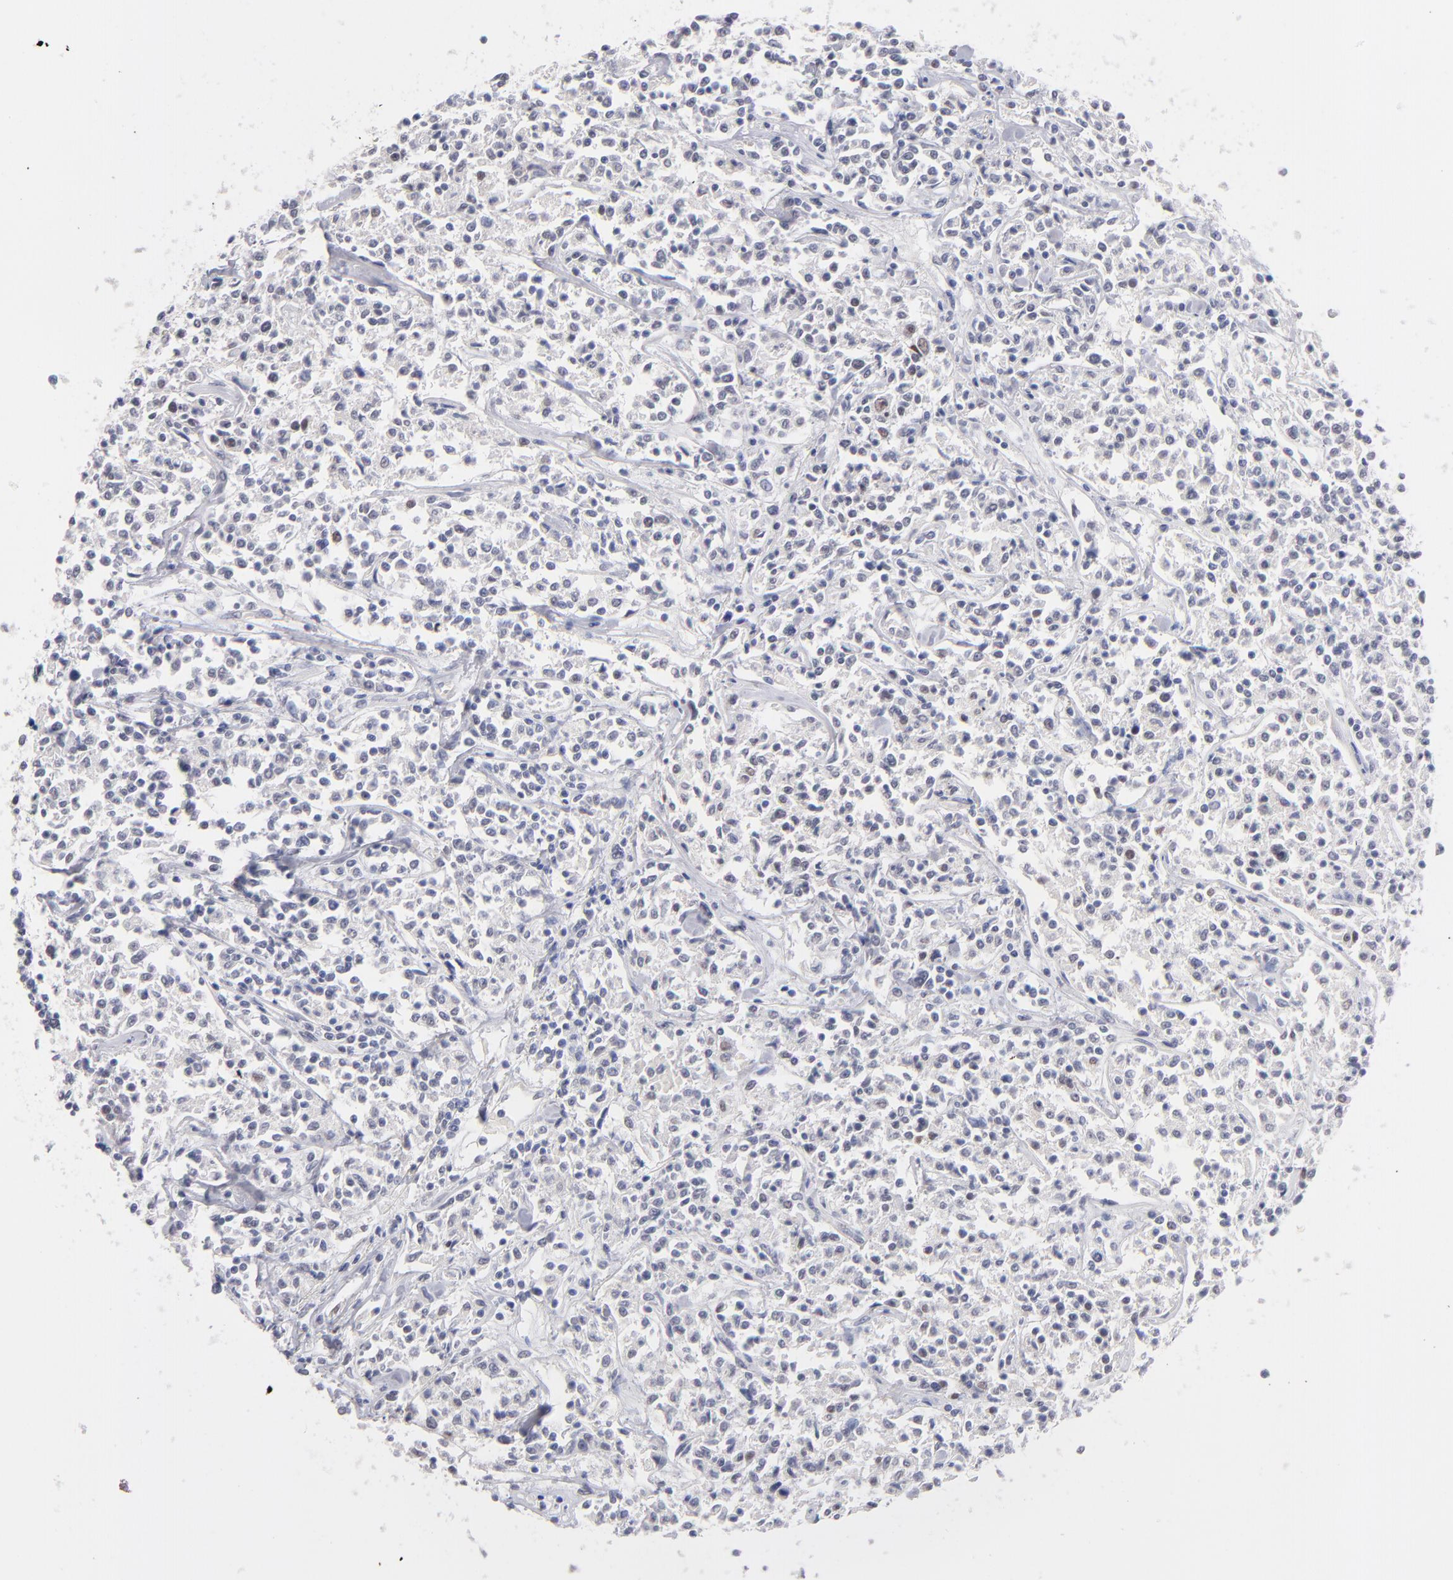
{"staining": {"intensity": "weak", "quantity": "<25%", "location": "cytoplasmic/membranous"}, "tissue": "lymphoma", "cell_type": "Tumor cells", "image_type": "cancer", "snomed": [{"axis": "morphology", "description": "Malignant lymphoma, non-Hodgkin's type, Low grade"}, {"axis": "topography", "description": "Small intestine"}], "caption": "Human malignant lymphoma, non-Hodgkin's type (low-grade) stained for a protein using IHC reveals no positivity in tumor cells.", "gene": "TEX11", "patient": {"sex": "female", "age": 59}}